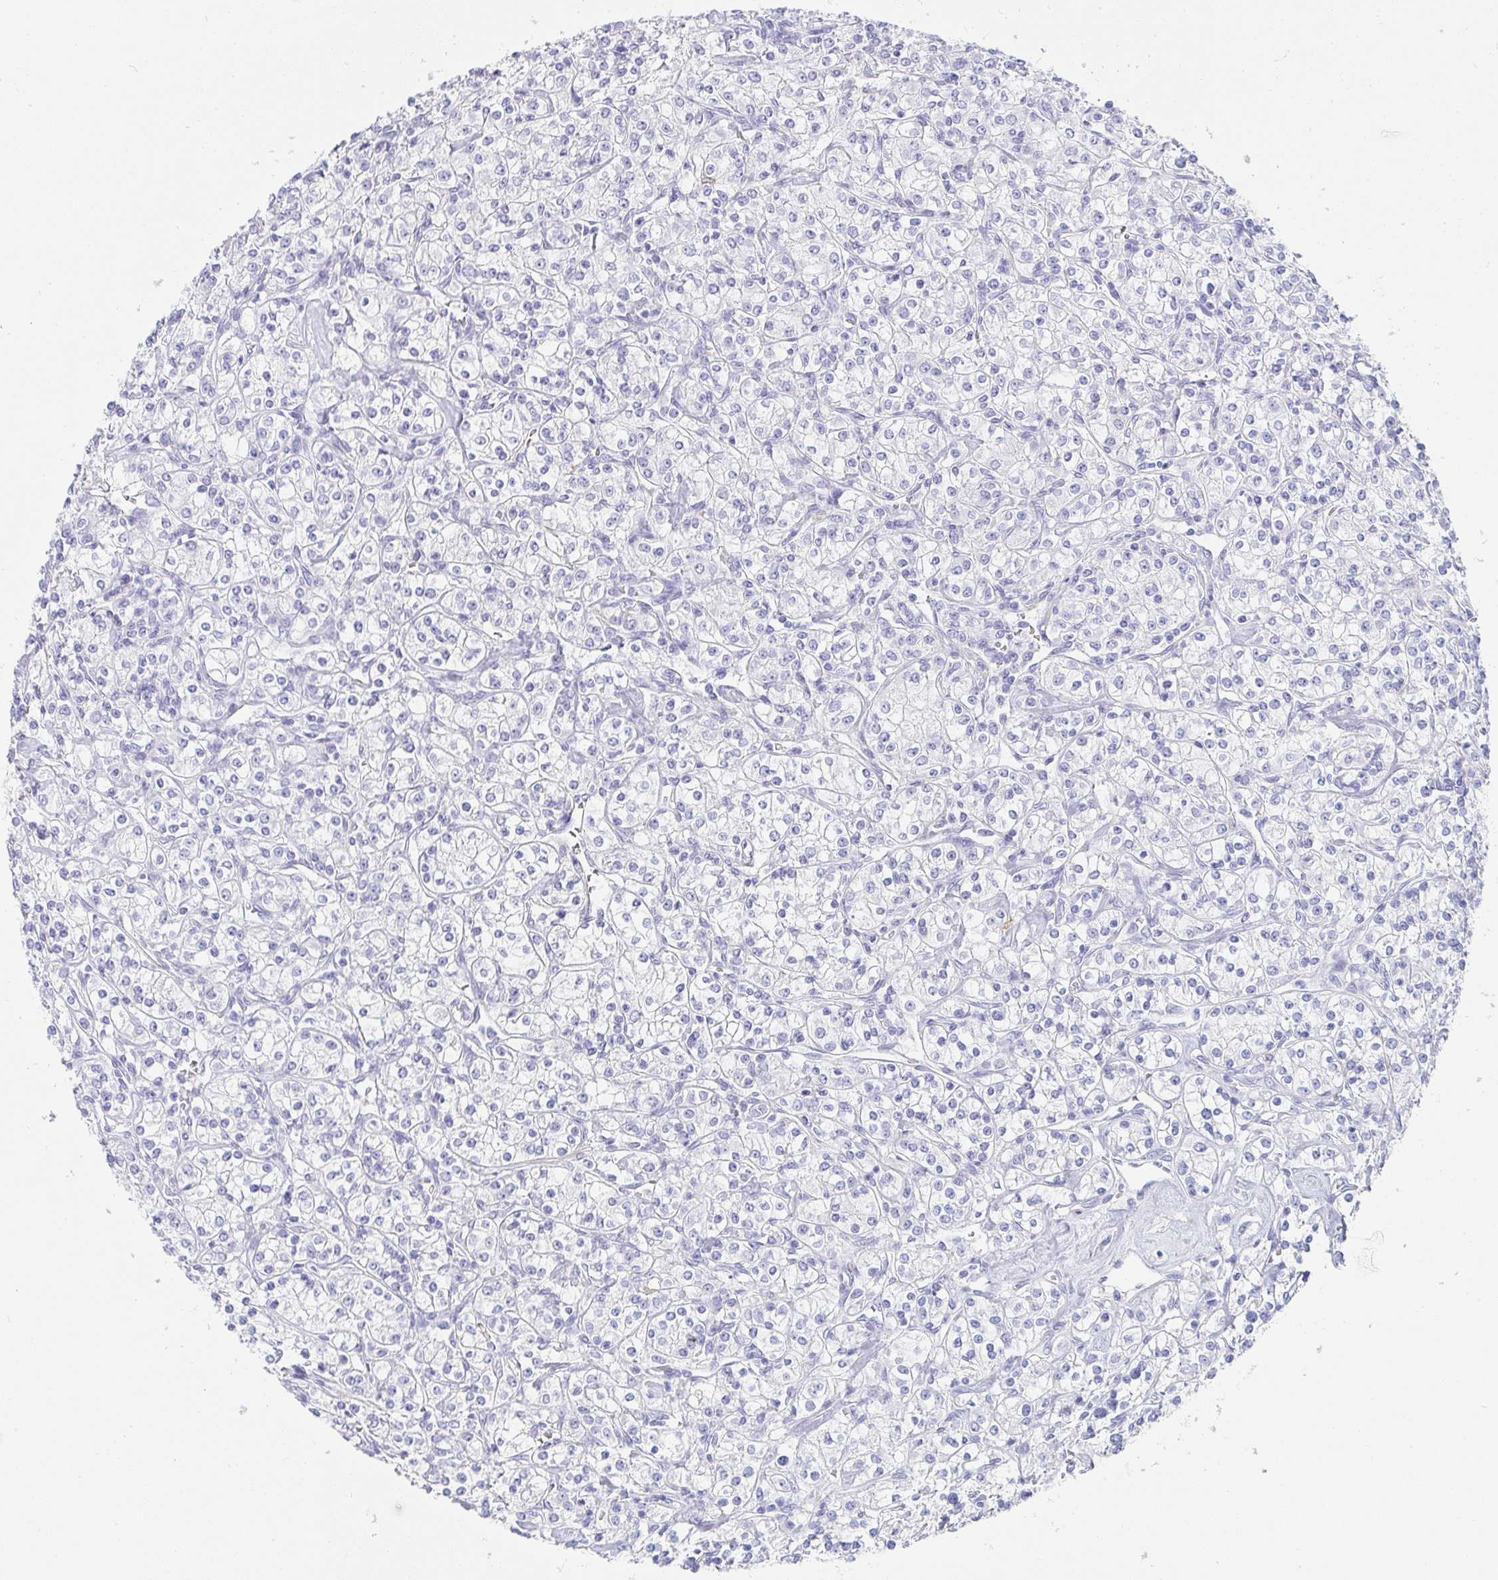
{"staining": {"intensity": "negative", "quantity": "none", "location": "none"}, "tissue": "renal cancer", "cell_type": "Tumor cells", "image_type": "cancer", "snomed": [{"axis": "morphology", "description": "Adenocarcinoma, NOS"}, {"axis": "topography", "description": "Kidney"}], "caption": "Tumor cells show no significant positivity in renal adenocarcinoma. Nuclei are stained in blue.", "gene": "PRND", "patient": {"sex": "male", "age": 77}}